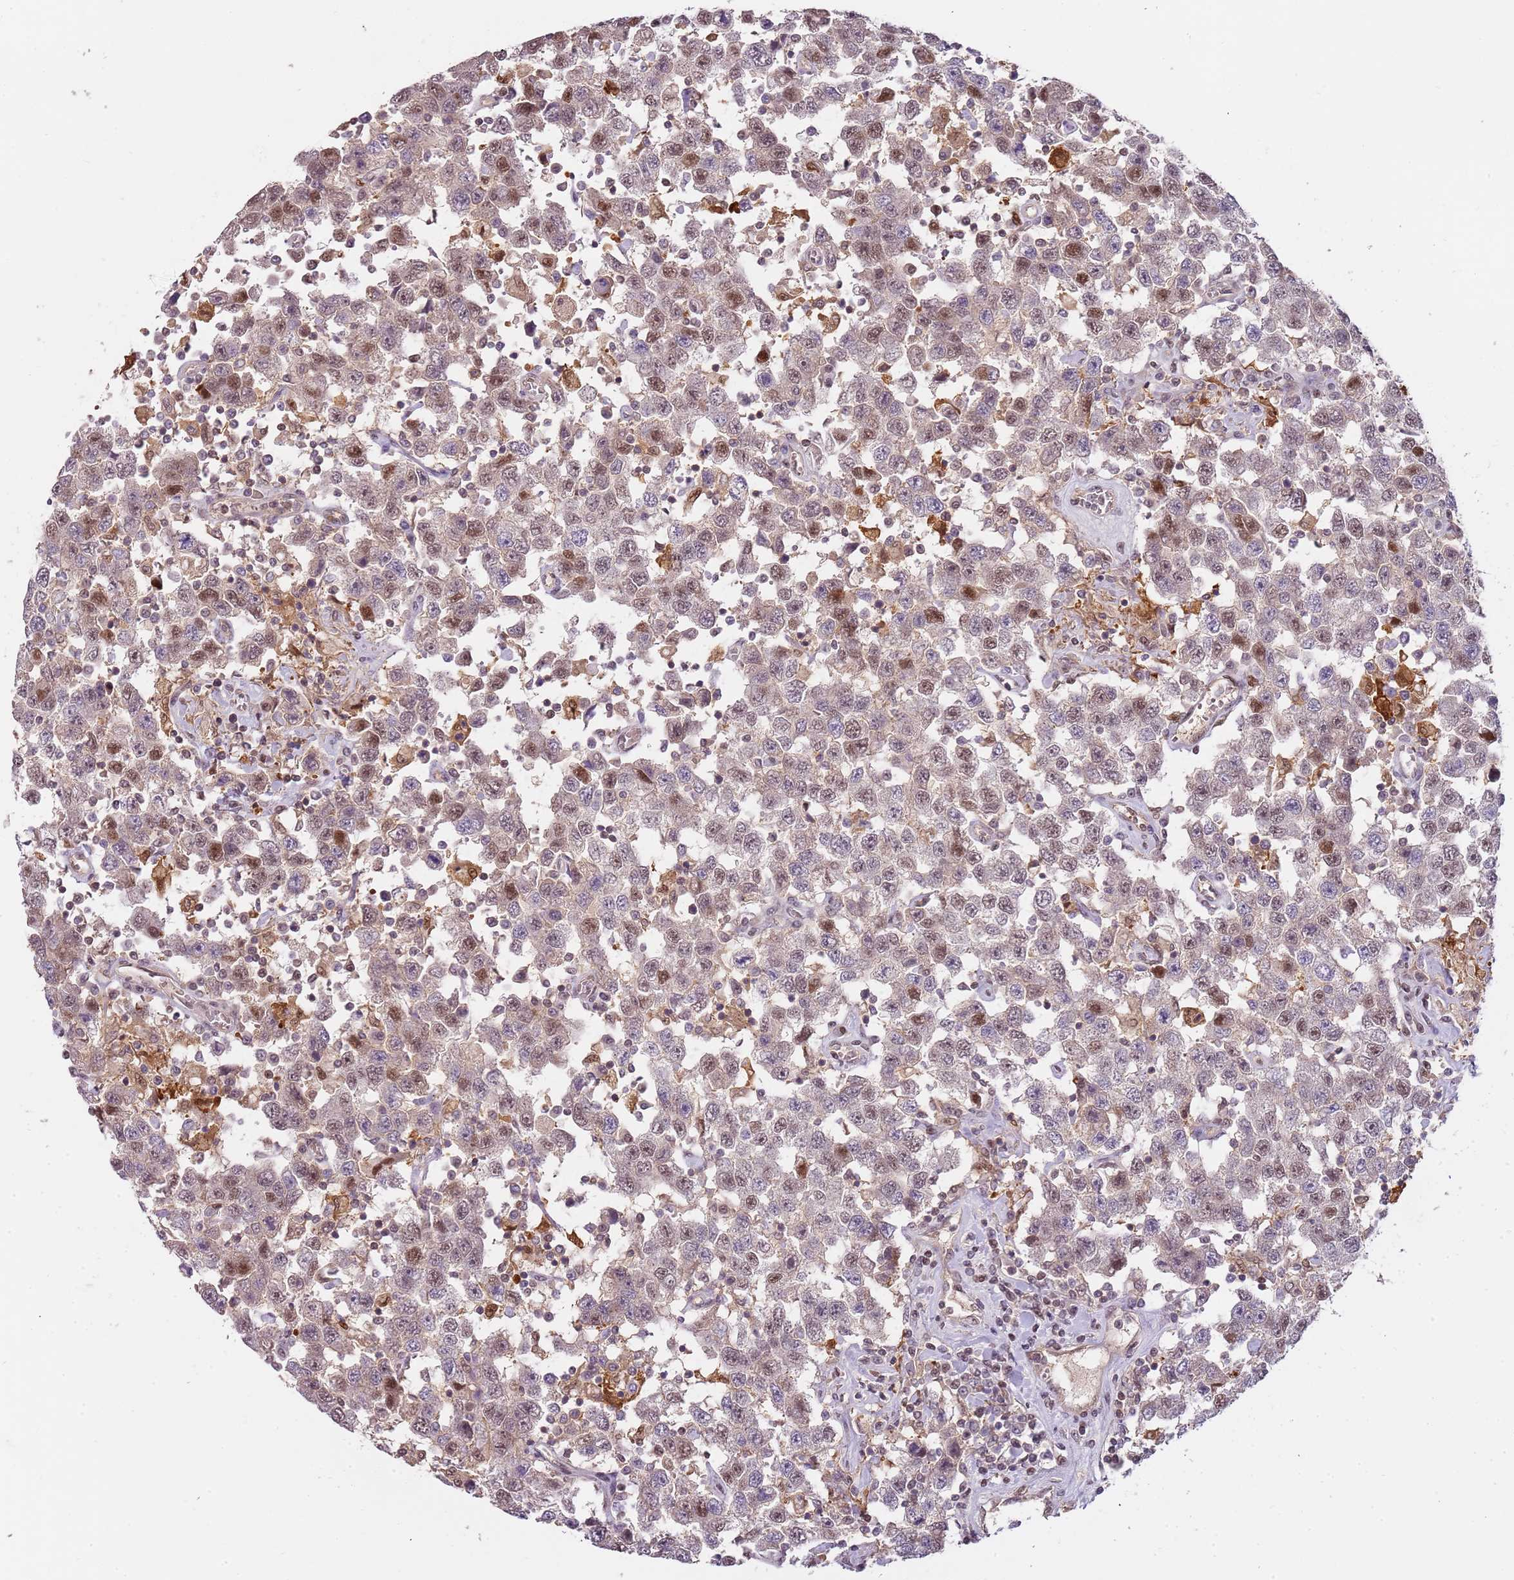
{"staining": {"intensity": "weak", "quantity": "25%-75%", "location": "nuclear"}, "tissue": "testis cancer", "cell_type": "Tumor cells", "image_type": "cancer", "snomed": [{"axis": "morphology", "description": "Seminoma, NOS"}, {"axis": "topography", "description": "Testis"}], "caption": "Protein expression analysis of testis cancer (seminoma) shows weak nuclear expression in about 25%-75% of tumor cells.", "gene": "GSTO2", "patient": {"sex": "male", "age": 41}}